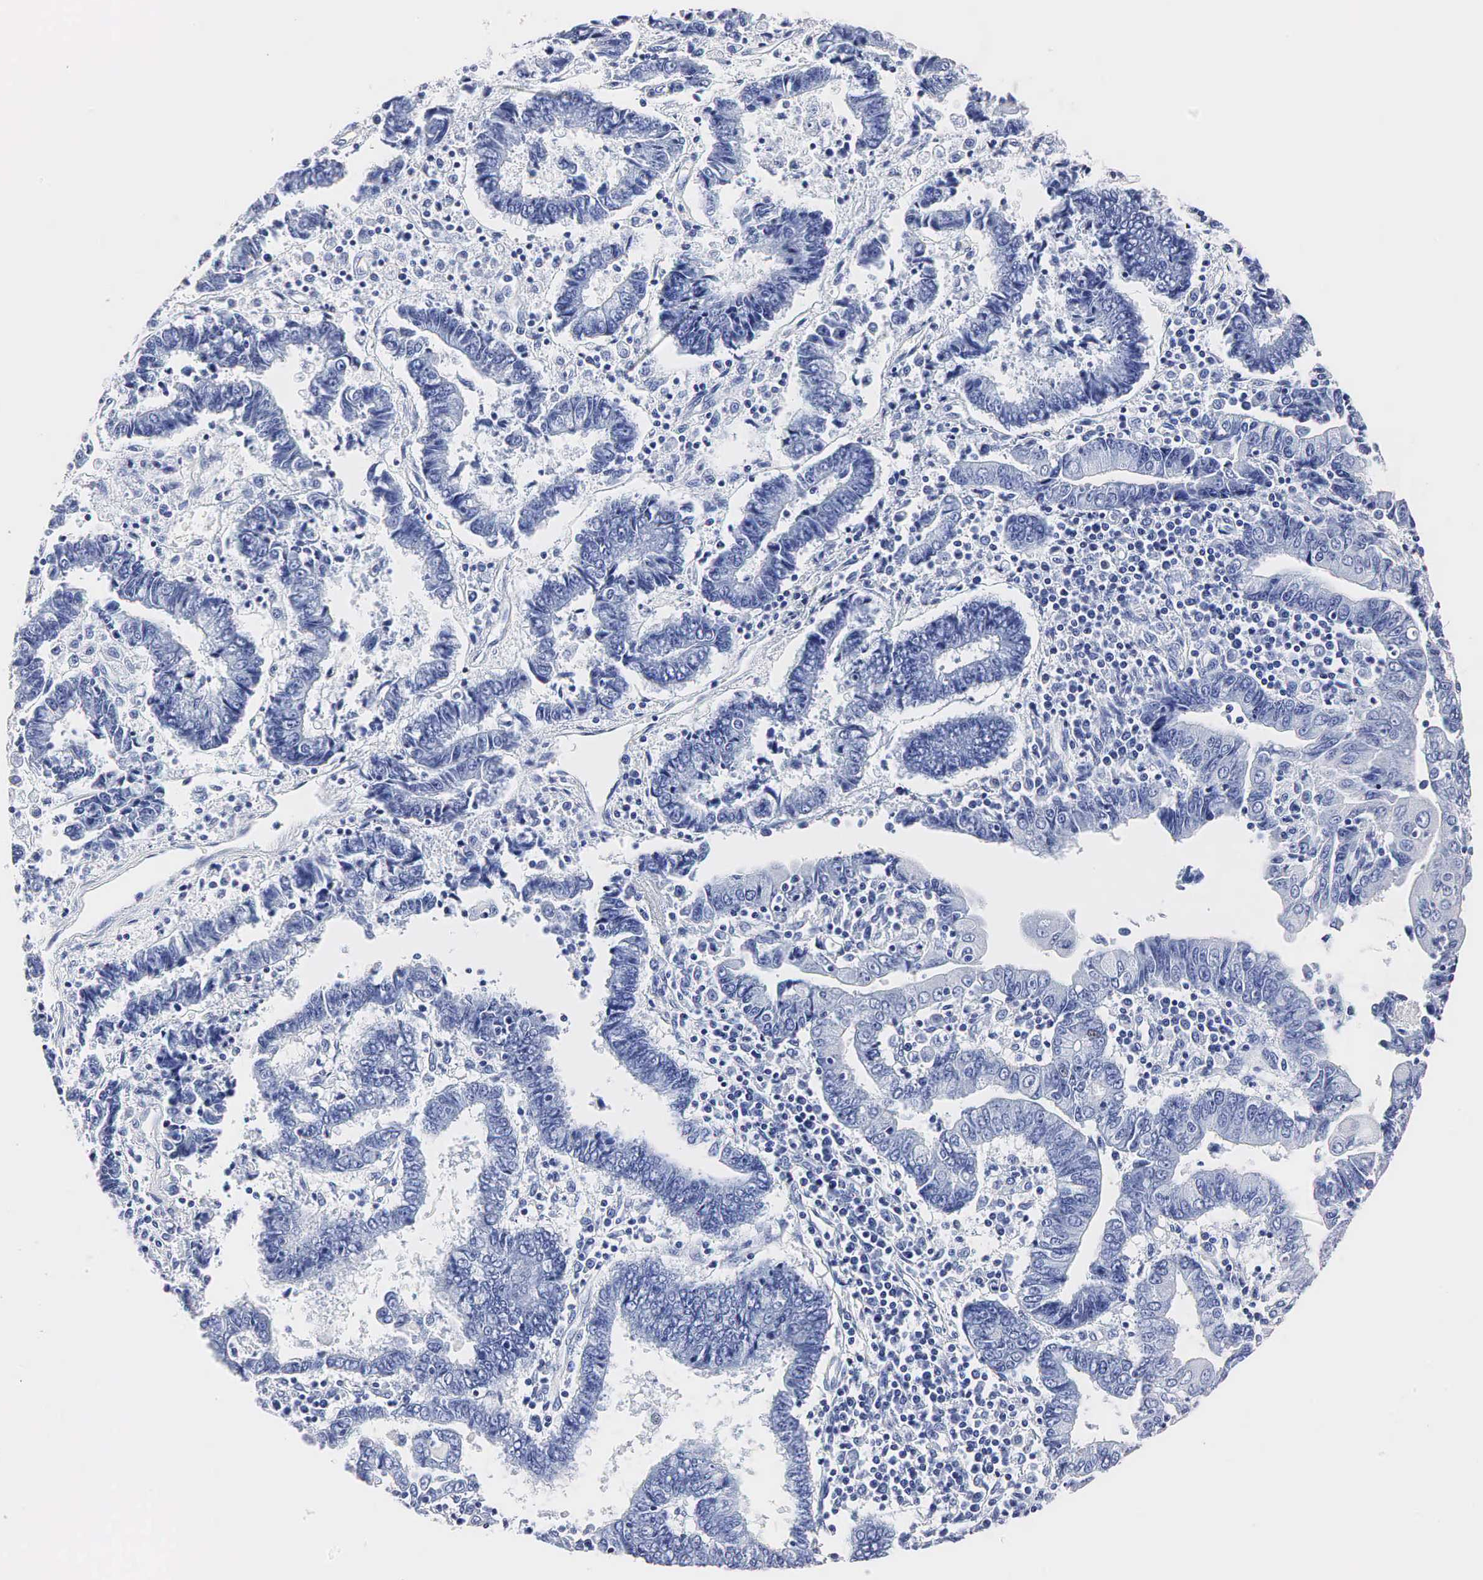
{"staining": {"intensity": "negative", "quantity": "none", "location": "none"}, "tissue": "endometrial cancer", "cell_type": "Tumor cells", "image_type": "cancer", "snomed": [{"axis": "morphology", "description": "Adenocarcinoma, NOS"}, {"axis": "topography", "description": "Endometrium"}], "caption": "Immunohistochemistry (IHC) image of human adenocarcinoma (endometrial) stained for a protein (brown), which demonstrates no expression in tumor cells.", "gene": "TG", "patient": {"sex": "female", "age": 75}}